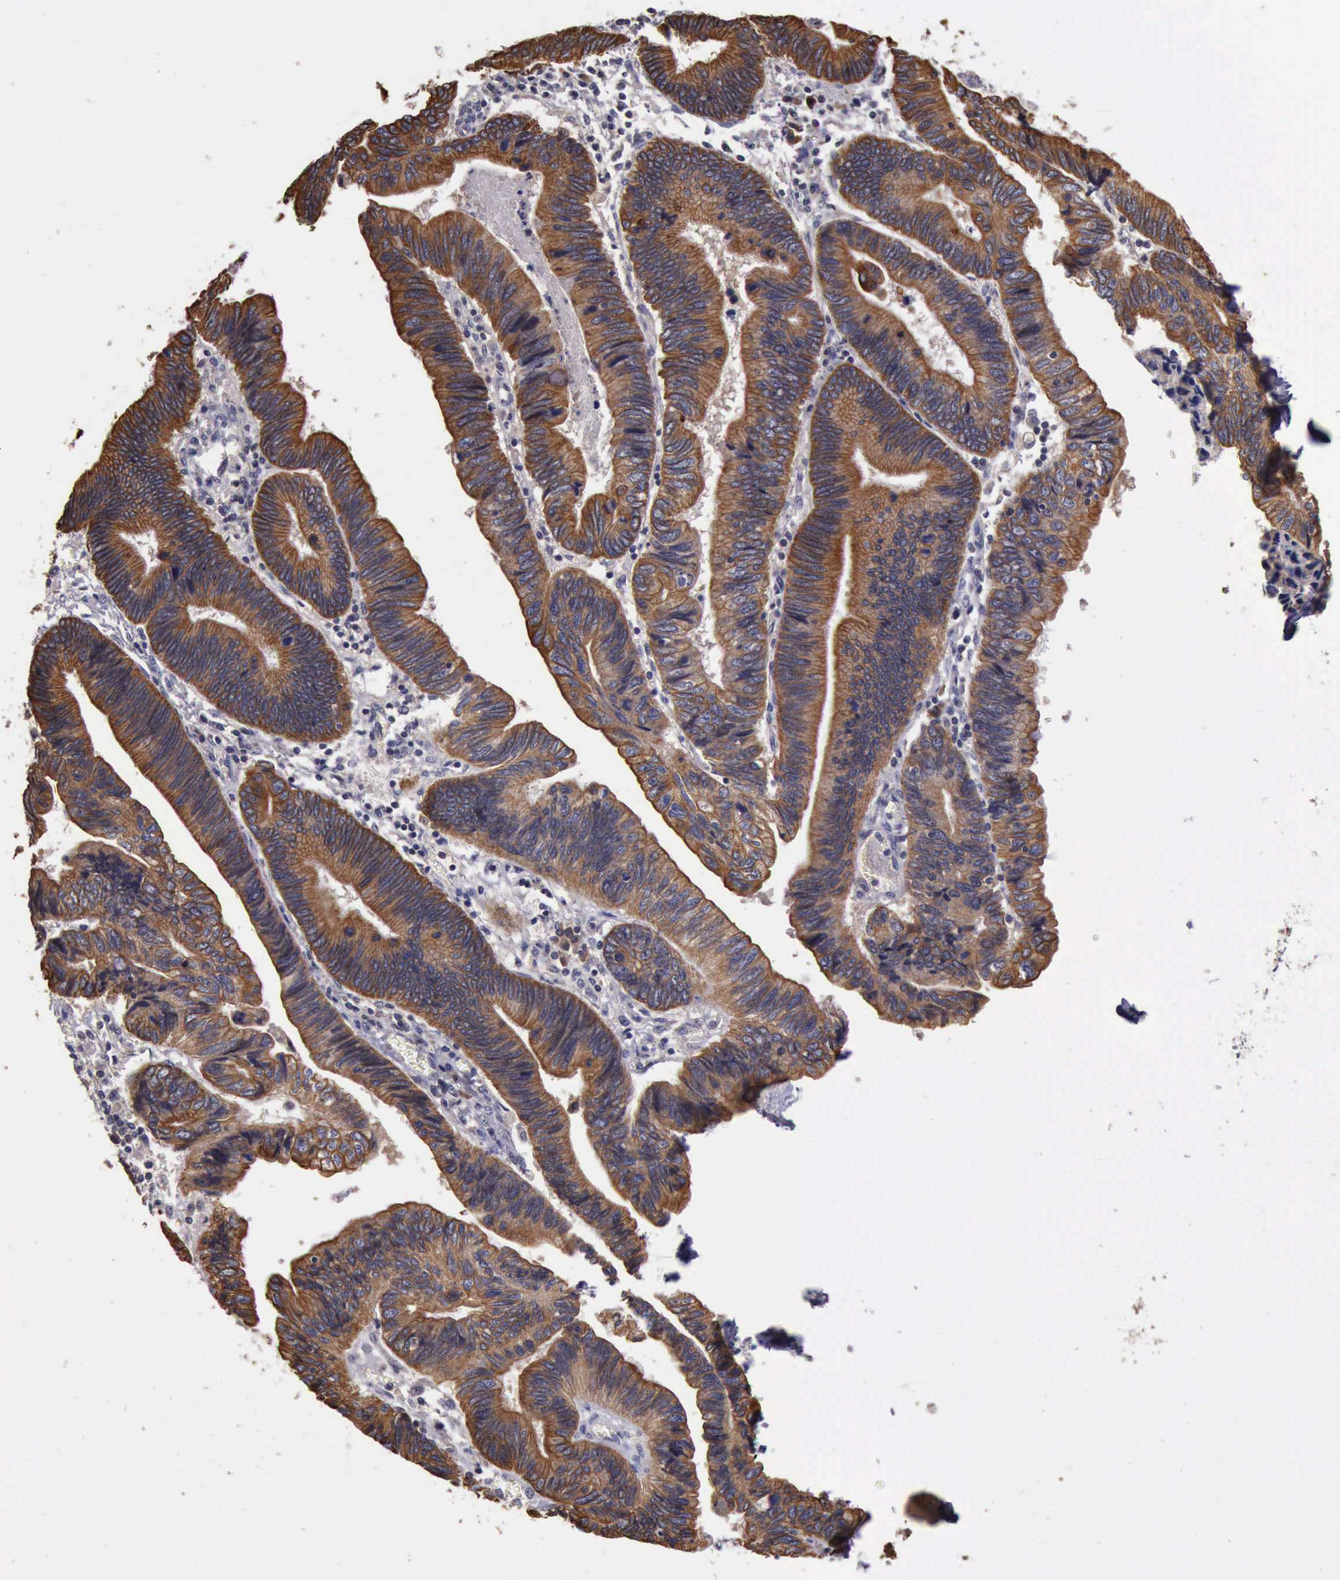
{"staining": {"intensity": "moderate", "quantity": ">75%", "location": "cytoplasmic/membranous"}, "tissue": "pancreatic cancer", "cell_type": "Tumor cells", "image_type": "cancer", "snomed": [{"axis": "morphology", "description": "Adenocarcinoma, NOS"}, {"axis": "topography", "description": "Pancreas"}], "caption": "Immunohistochemistry (IHC) micrograph of neoplastic tissue: pancreatic adenocarcinoma stained using immunohistochemistry (IHC) displays medium levels of moderate protein expression localized specifically in the cytoplasmic/membranous of tumor cells, appearing as a cytoplasmic/membranous brown color.", "gene": "RAB39B", "patient": {"sex": "female", "age": 70}}